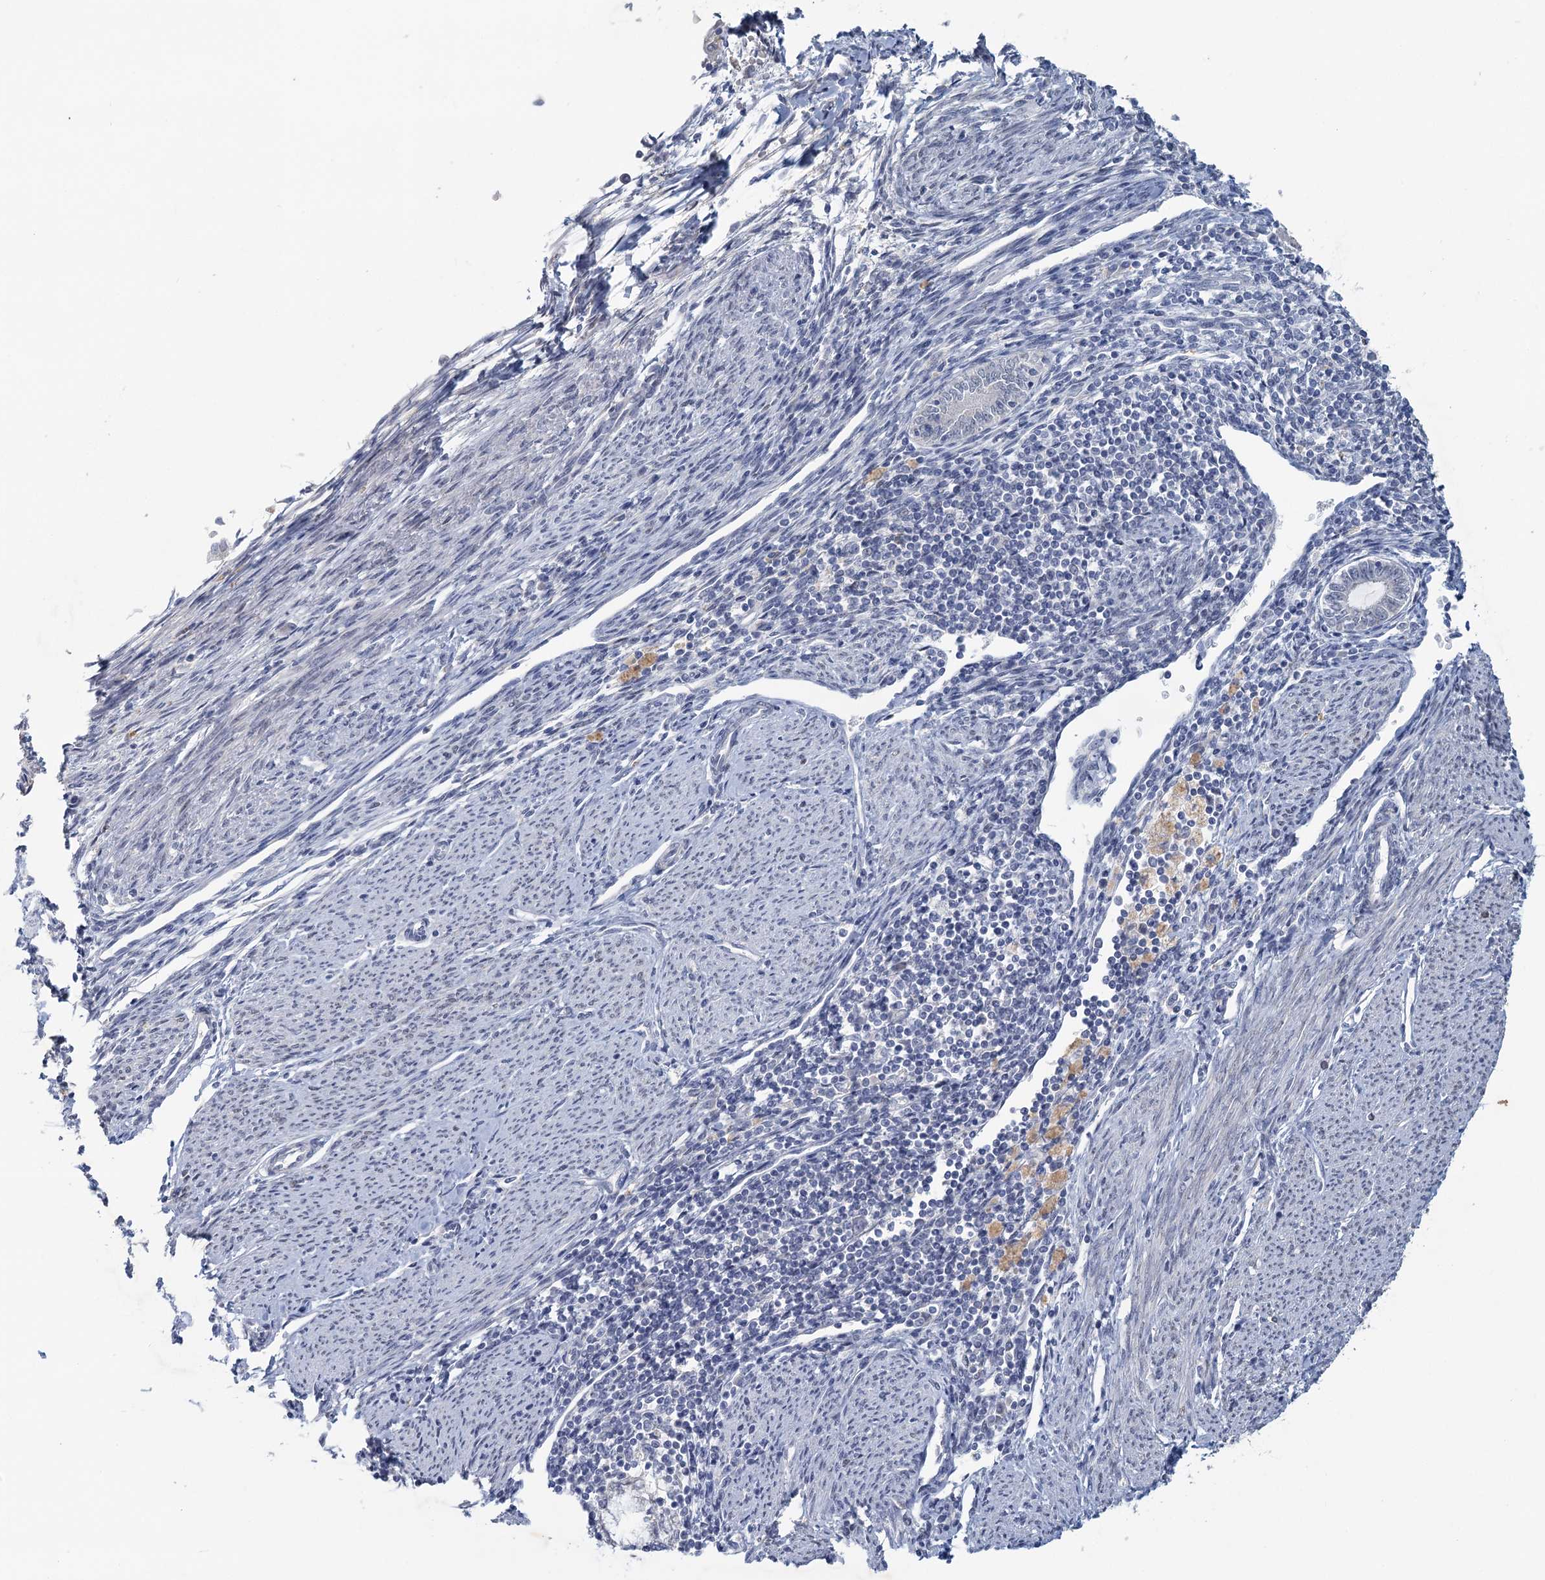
{"staining": {"intensity": "negative", "quantity": "none", "location": "none"}, "tissue": "endometrial cancer", "cell_type": "Tumor cells", "image_type": "cancer", "snomed": [{"axis": "morphology", "description": "Adenocarcinoma, NOS"}, {"axis": "topography", "description": "Endometrium"}], "caption": "An immunohistochemistry photomicrograph of endometrial cancer is shown. There is no staining in tumor cells of endometrial cancer. (DAB immunohistochemistry (IHC) visualized using brightfield microscopy, high magnification).", "gene": "MYO7B", "patient": {"sex": "female", "age": 79}}